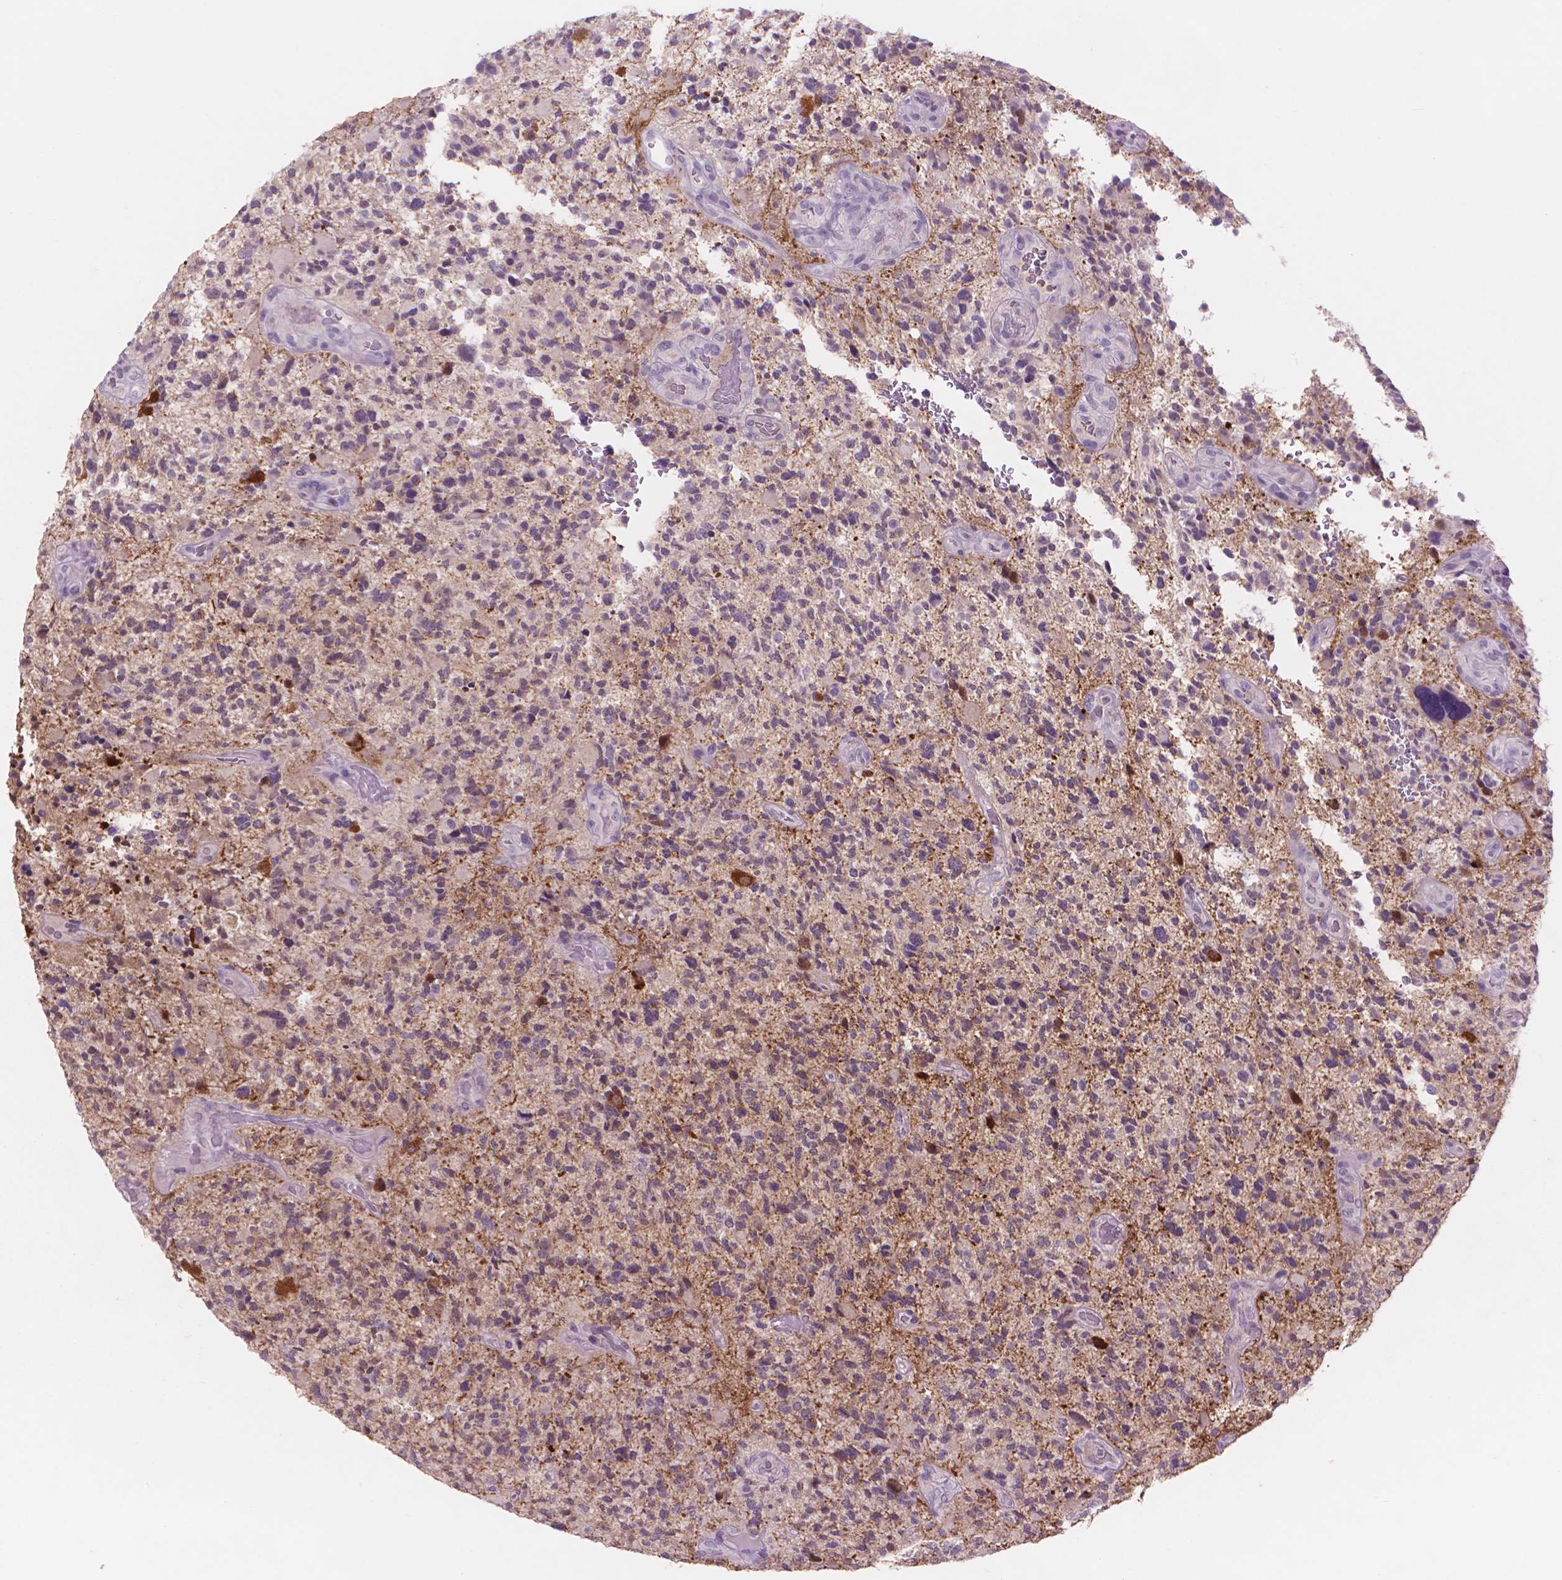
{"staining": {"intensity": "negative", "quantity": "none", "location": "none"}, "tissue": "glioma", "cell_type": "Tumor cells", "image_type": "cancer", "snomed": [{"axis": "morphology", "description": "Glioma, malignant, High grade"}, {"axis": "topography", "description": "Brain"}], "caption": "This is a histopathology image of immunohistochemistry (IHC) staining of glioma, which shows no positivity in tumor cells.", "gene": "ENO2", "patient": {"sex": "female", "age": 71}}